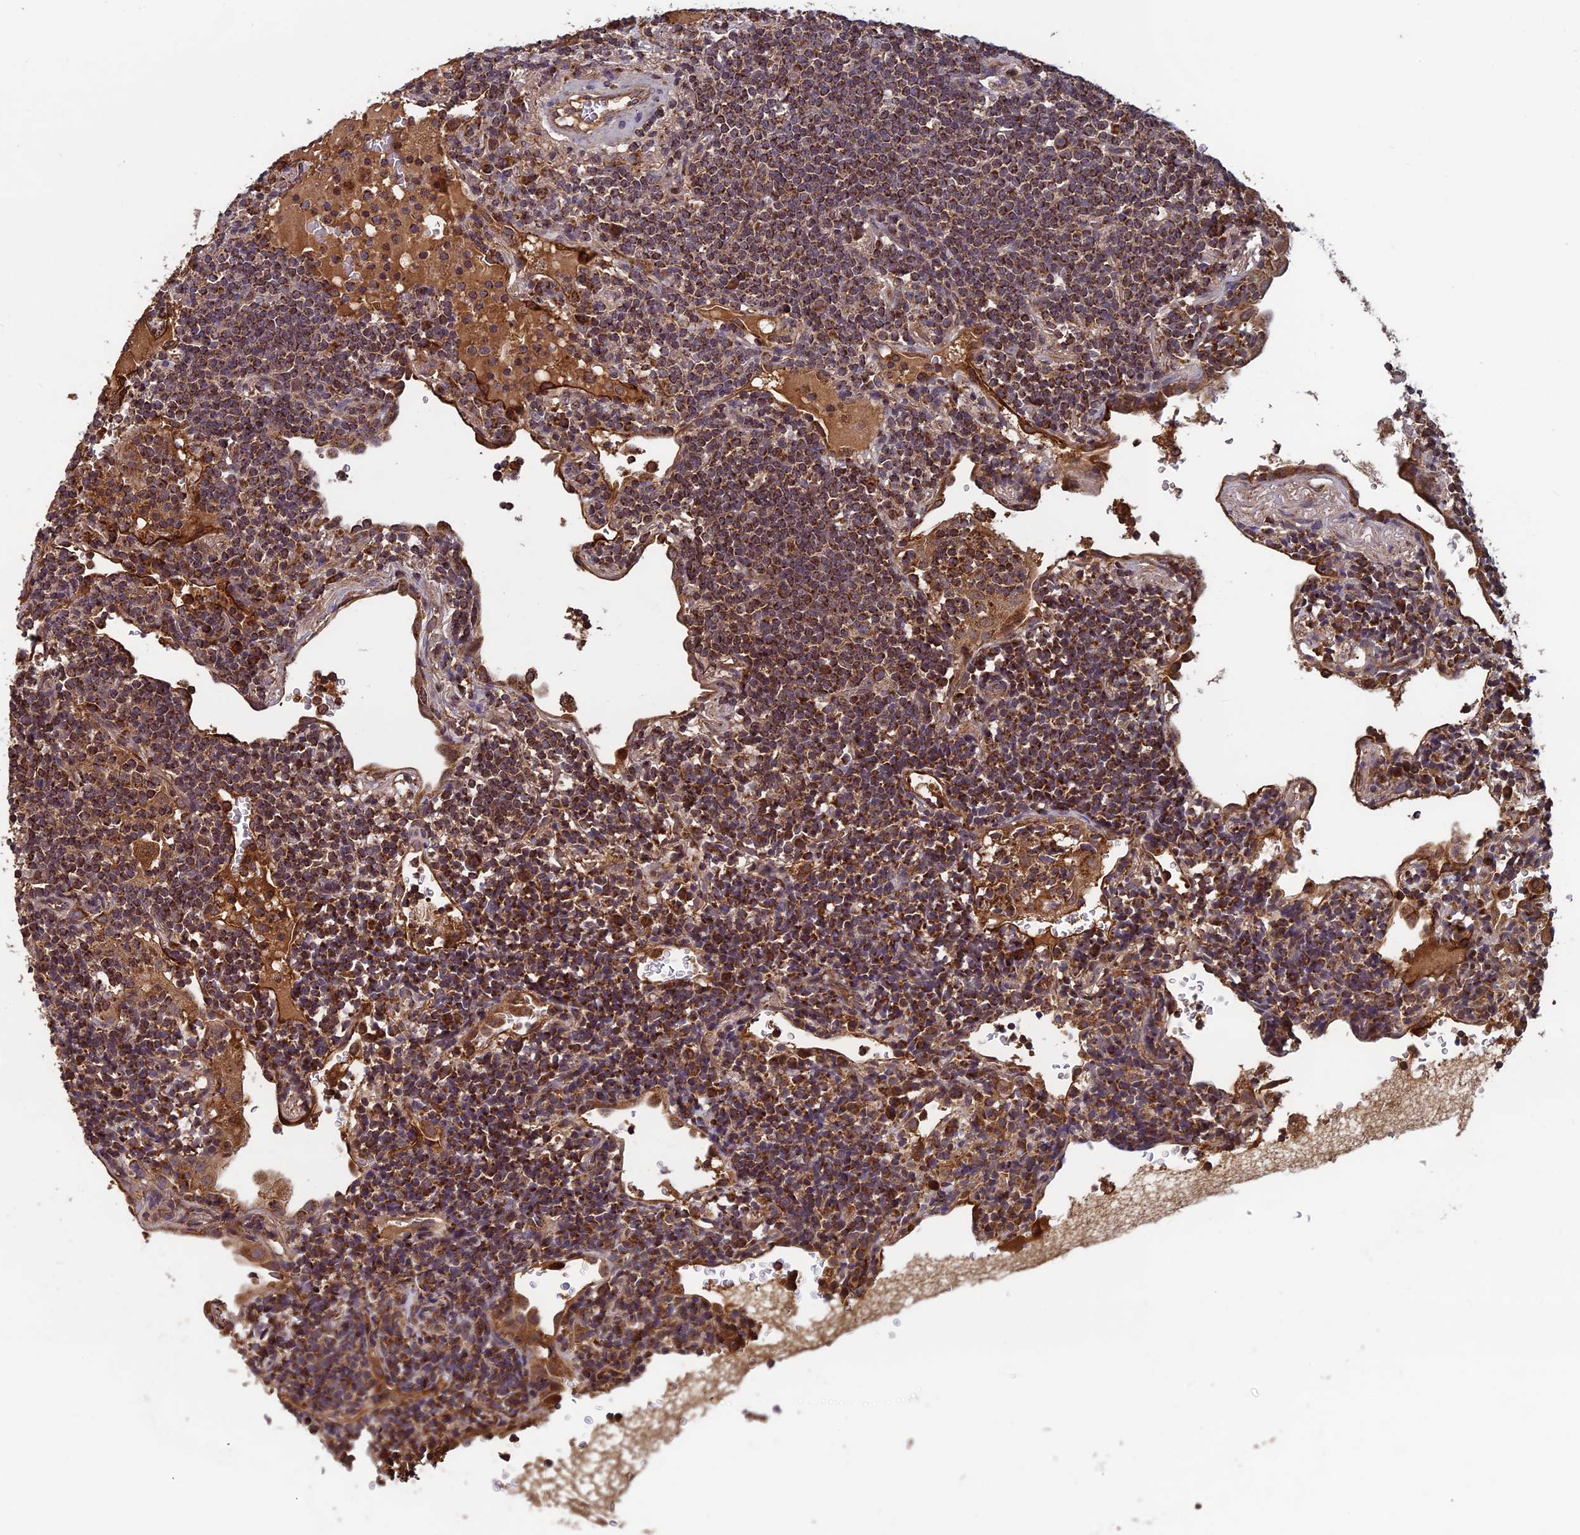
{"staining": {"intensity": "strong", "quantity": ">75%", "location": "cytoplasmic/membranous"}, "tissue": "lymphoma", "cell_type": "Tumor cells", "image_type": "cancer", "snomed": [{"axis": "morphology", "description": "Malignant lymphoma, non-Hodgkin's type, Low grade"}, {"axis": "topography", "description": "Lung"}], "caption": "The immunohistochemical stain highlights strong cytoplasmic/membranous positivity in tumor cells of lymphoma tissue. The protein of interest is shown in brown color, while the nuclei are stained blue.", "gene": "CCDC15", "patient": {"sex": "female", "age": 71}}